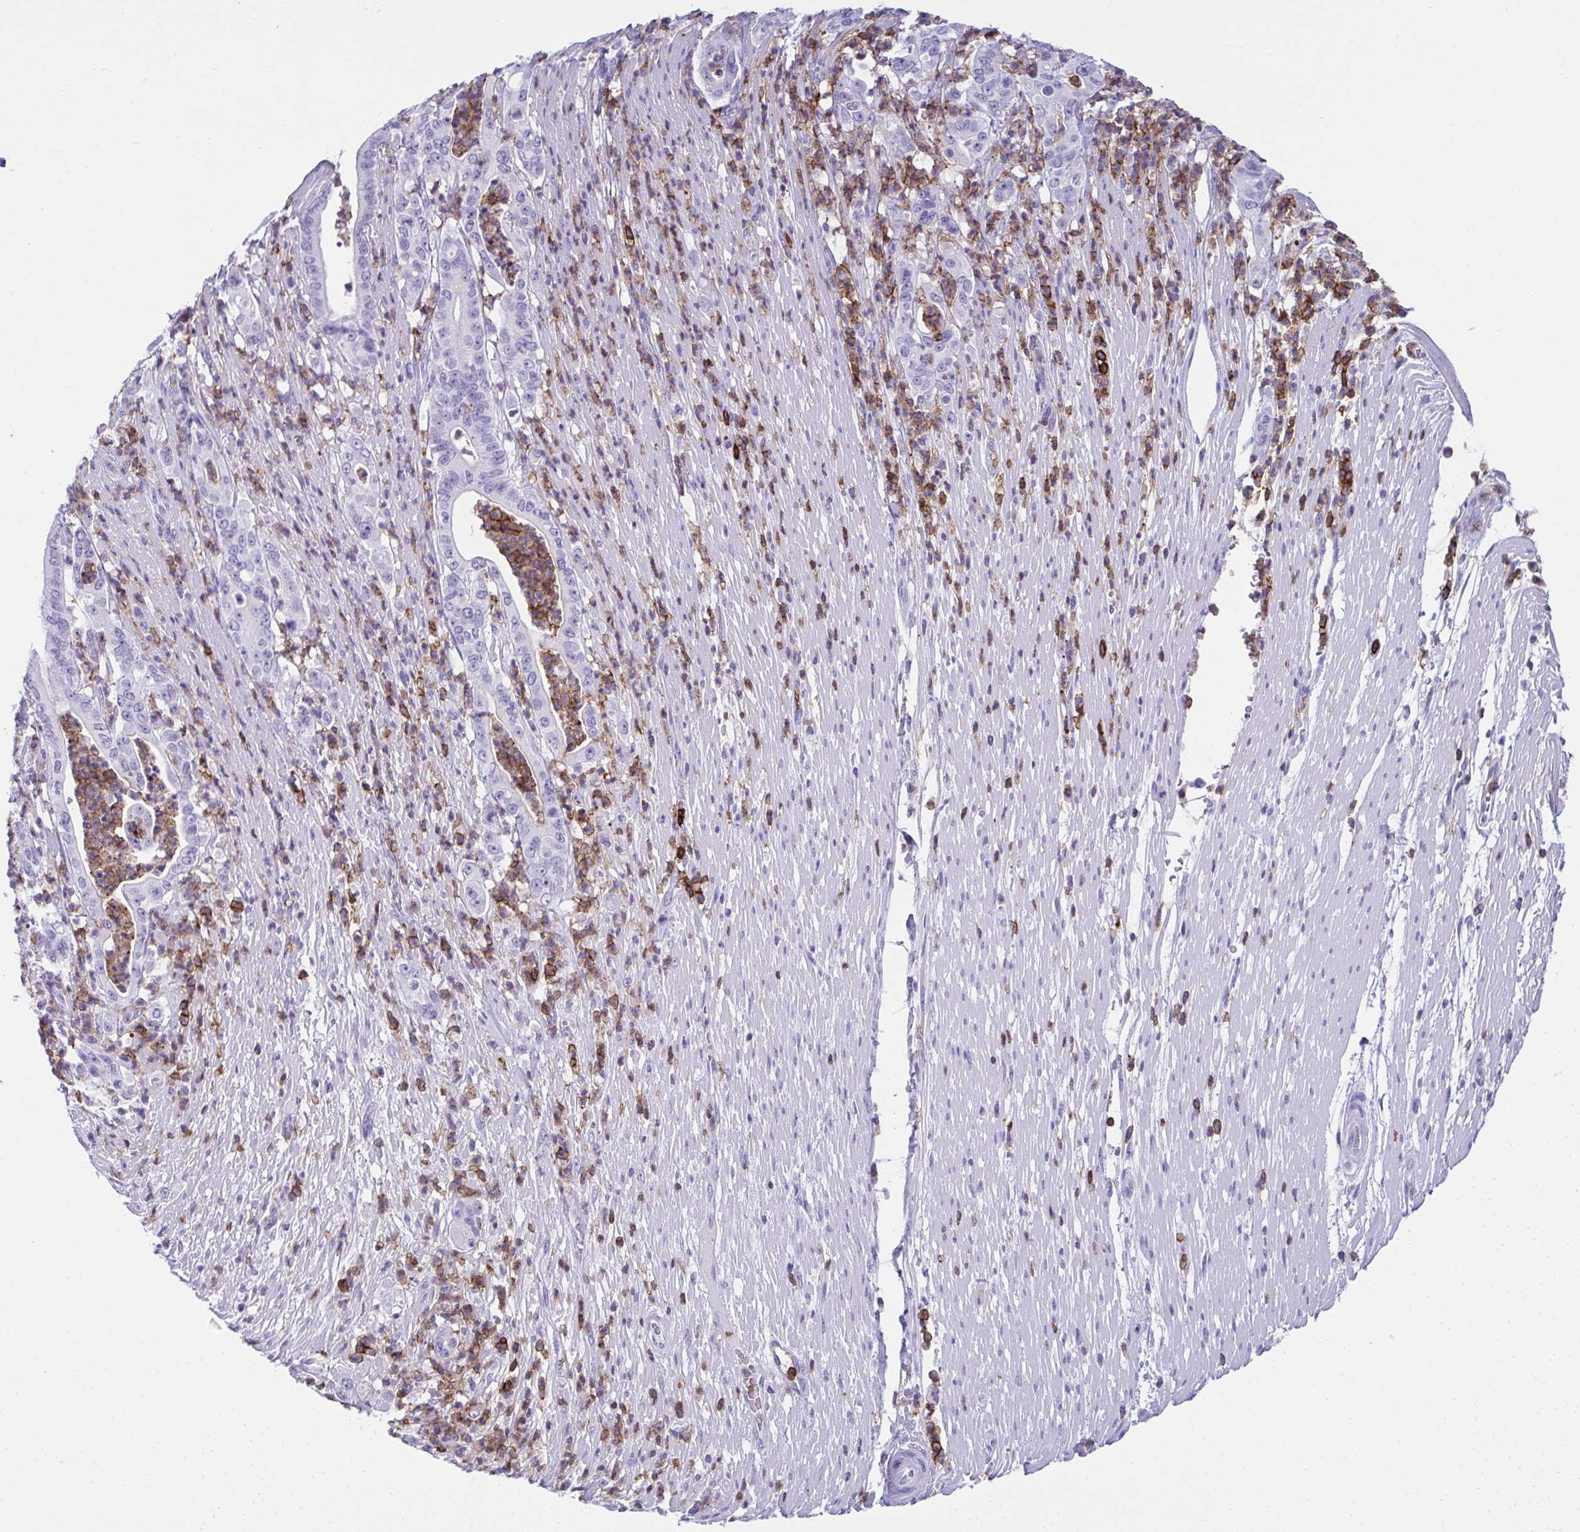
{"staining": {"intensity": "negative", "quantity": "none", "location": "none"}, "tissue": "pancreatic cancer", "cell_type": "Tumor cells", "image_type": "cancer", "snomed": [{"axis": "morphology", "description": "Adenocarcinoma, NOS"}, {"axis": "topography", "description": "Pancreas"}], "caption": "Micrograph shows no significant protein positivity in tumor cells of pancreatic cancer.", "gene": "SPN", "patient": {"sex": "male", "age": 71}}